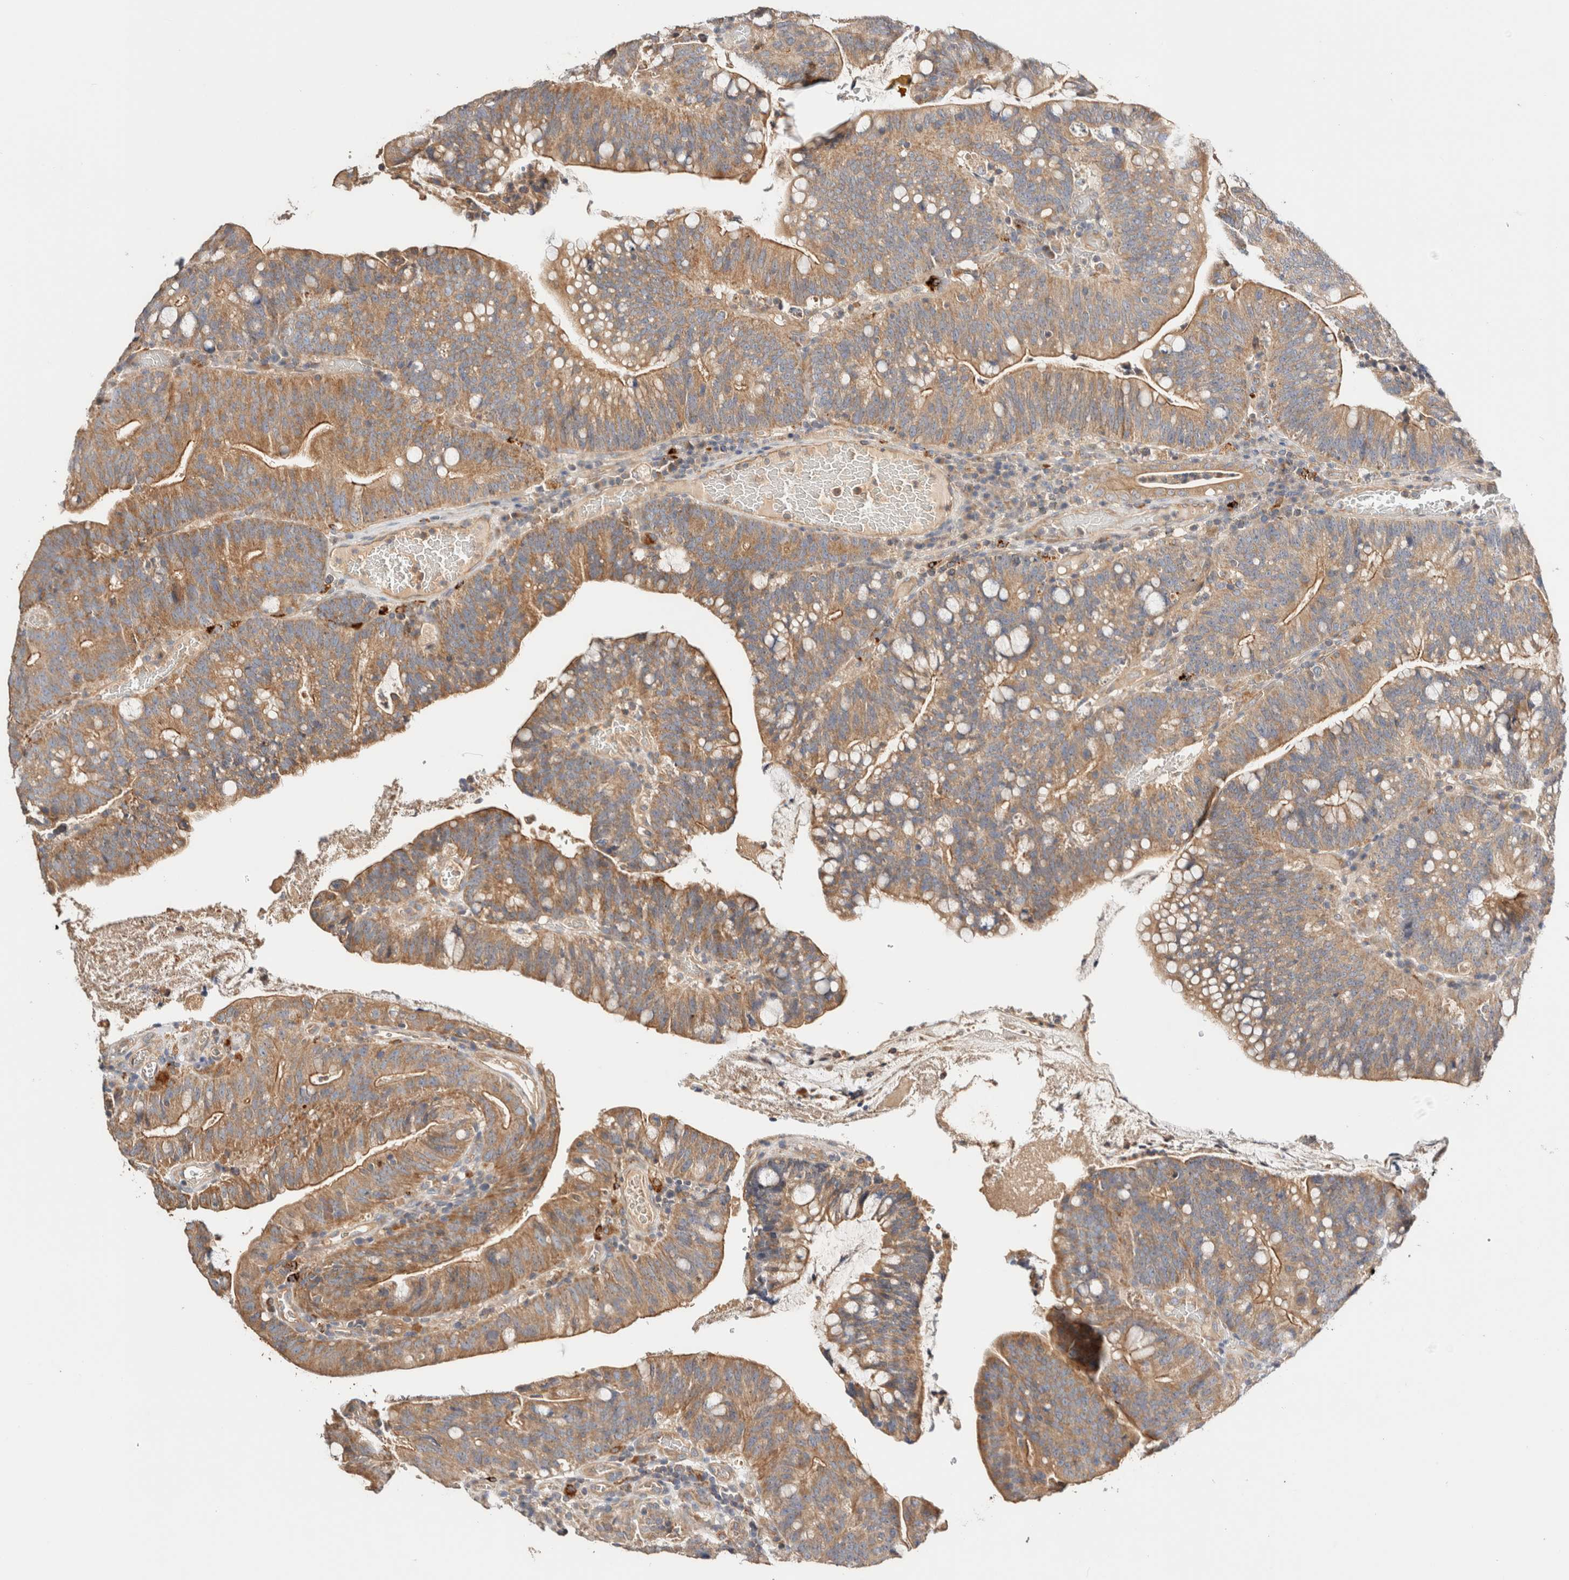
{"staining": {"intensity": "moderate", "quantity": ">75%", "location": "cytoplasmic/membranous"}, "tissue": "colorectal cancer", "cell_type": "Tumor cells", "image_type": "cancer", "snomed": [{"axis": "morphology", "description": "Adenocarcinoma, NOS"}, {"axis": "topography", "description": "Colon"}], "caption": "Tumor cells demonstrate medium levels of moderate cytoplasmic/membranous expression in about >75% of cells in human colorectal cancer.", "gene": "B3GNTL1", "patient": {"sex": "female", "age": 66}}